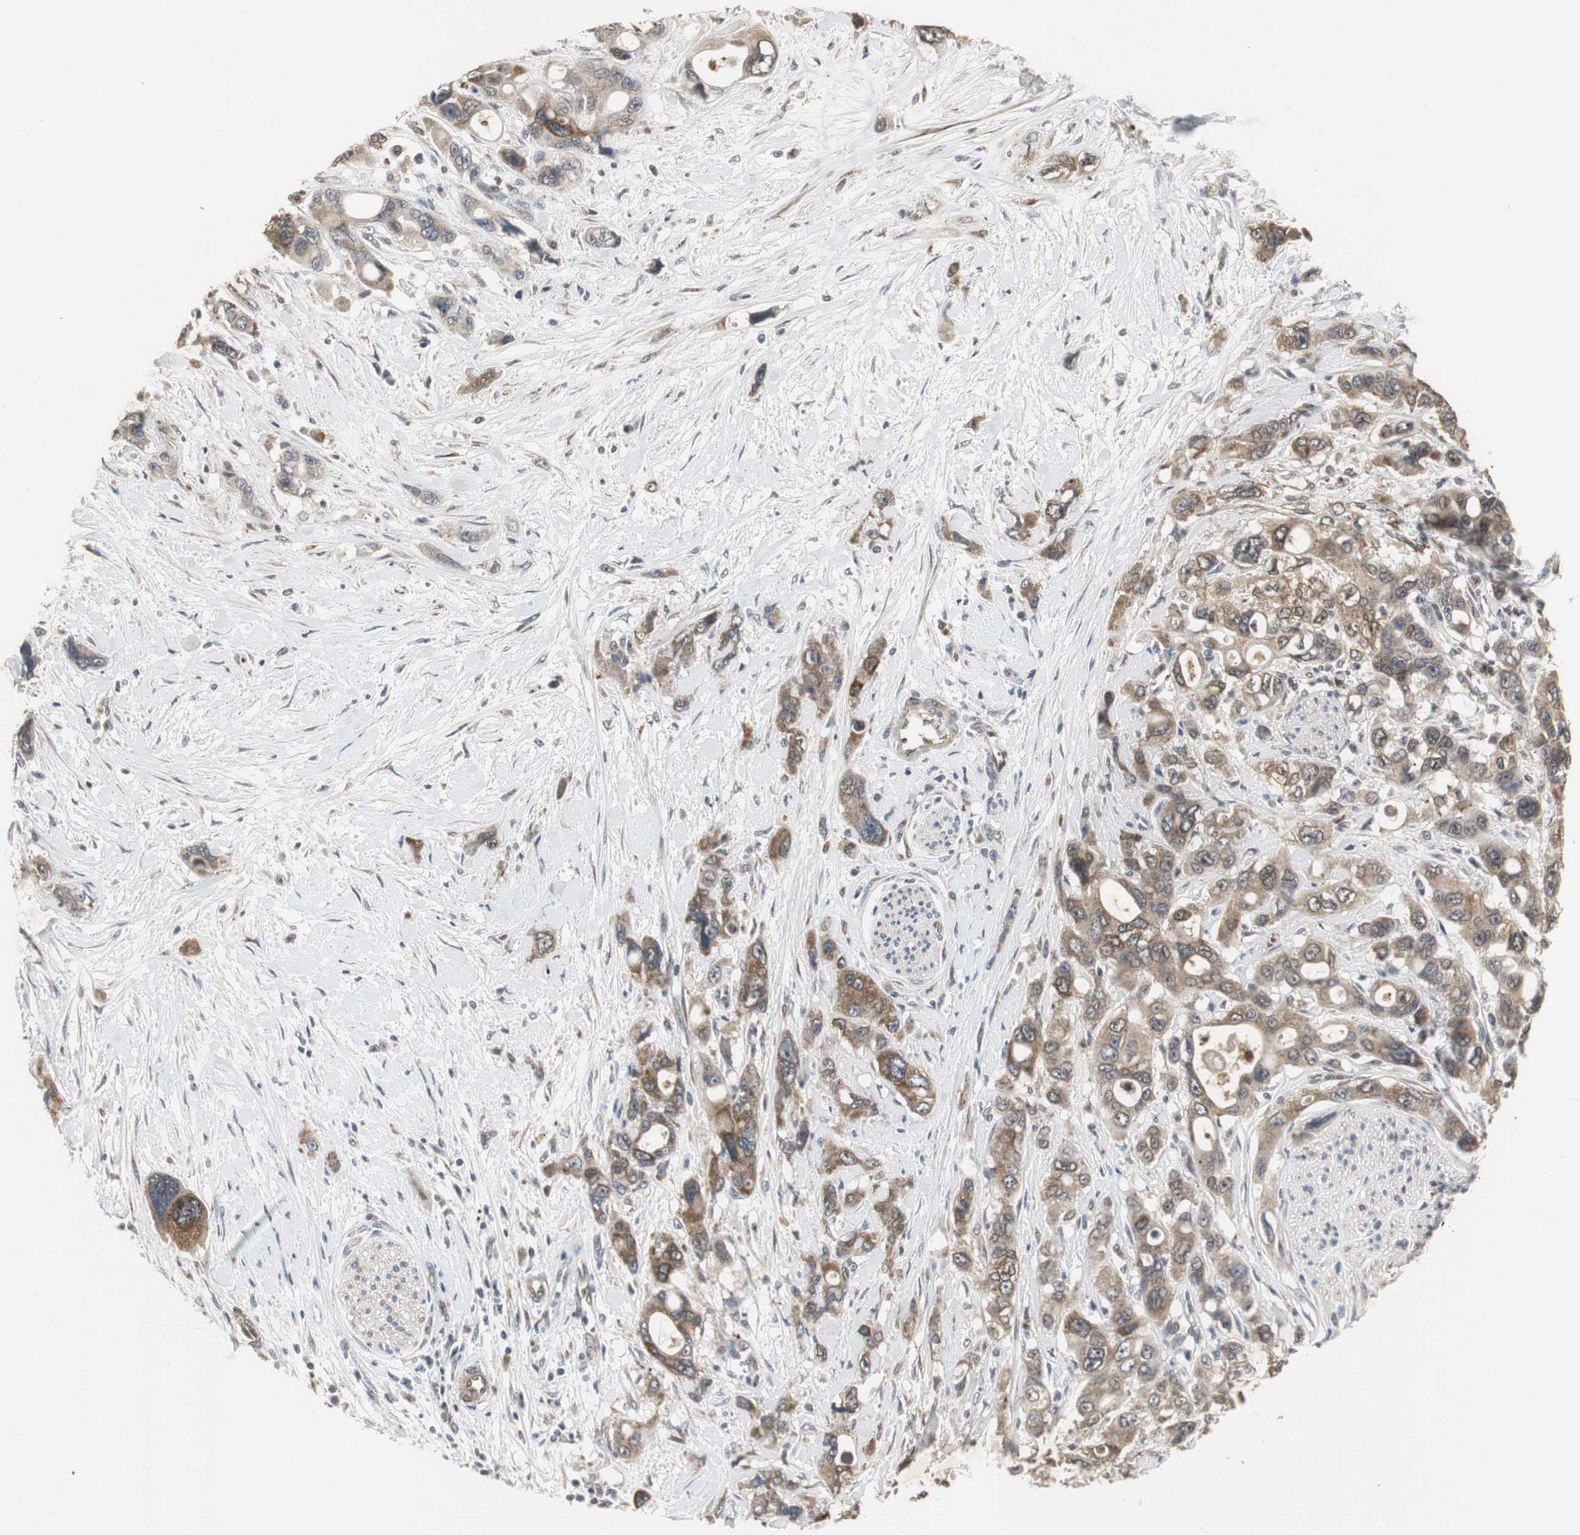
{"staining": {"intensity": "moderate", "quantity": ">75%", "location": "cytoplasmic/membranous"}, "tissue": "pancreatic cancer", "cell_type": "Tumor cells", "image_type": "cancer", "snomed": [{"axis": "morphology", "description": "Adenocarcinoma, NOS"}, {"axis": "topography", "description": "Pancreas"}], "caption": "This image reveals immunohistochemistry (IHC) staining of human adenocarcinoma (pancreatic), with medium moderate cytoplasmic/membranous staining in approximately >75% of tumor cells.", "gene": "JTB", "patient": {"sex": "male", "age": 46}}